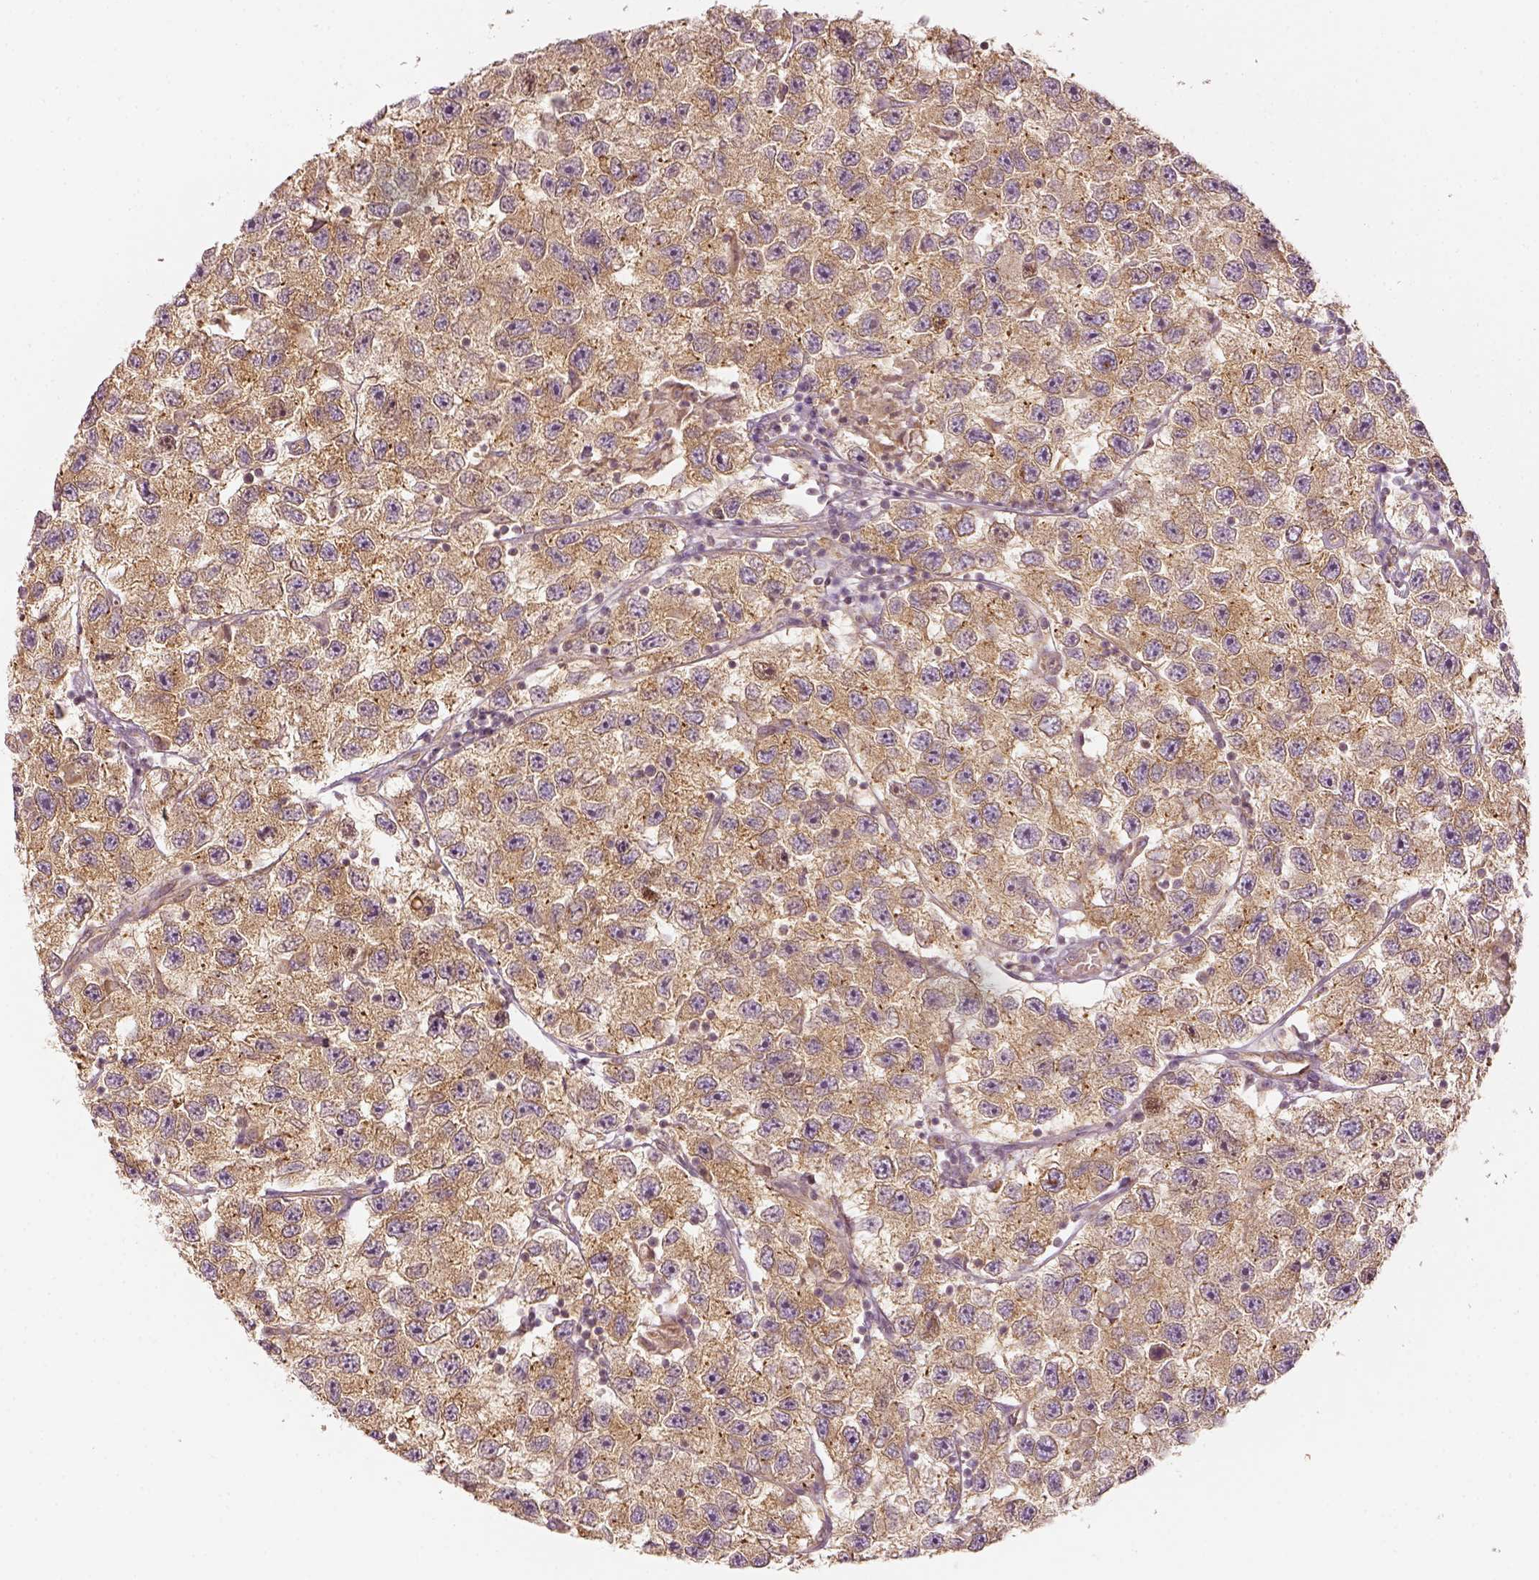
{"staining": {"intensity": "moderate", "quantity": ">75%", "location": "cytoplasmic/membranous"}, "tissue": "testis cancer", "cell_type": "Tumor cells", "image_type": "cancer", "snomed": [{"axis": "morphology", "description": "Seminoma, NOS"}, {"axis": "topography", "description": "Testis"}], "caption": "Immunohistochemical staining of human seminoma (testis) exhibits moderate cytoplasmic/membranous protein staining in approximately >75% of tumor cells.", "gene": "PAIP1", "patient": {"sex": "male", "age": 26}}